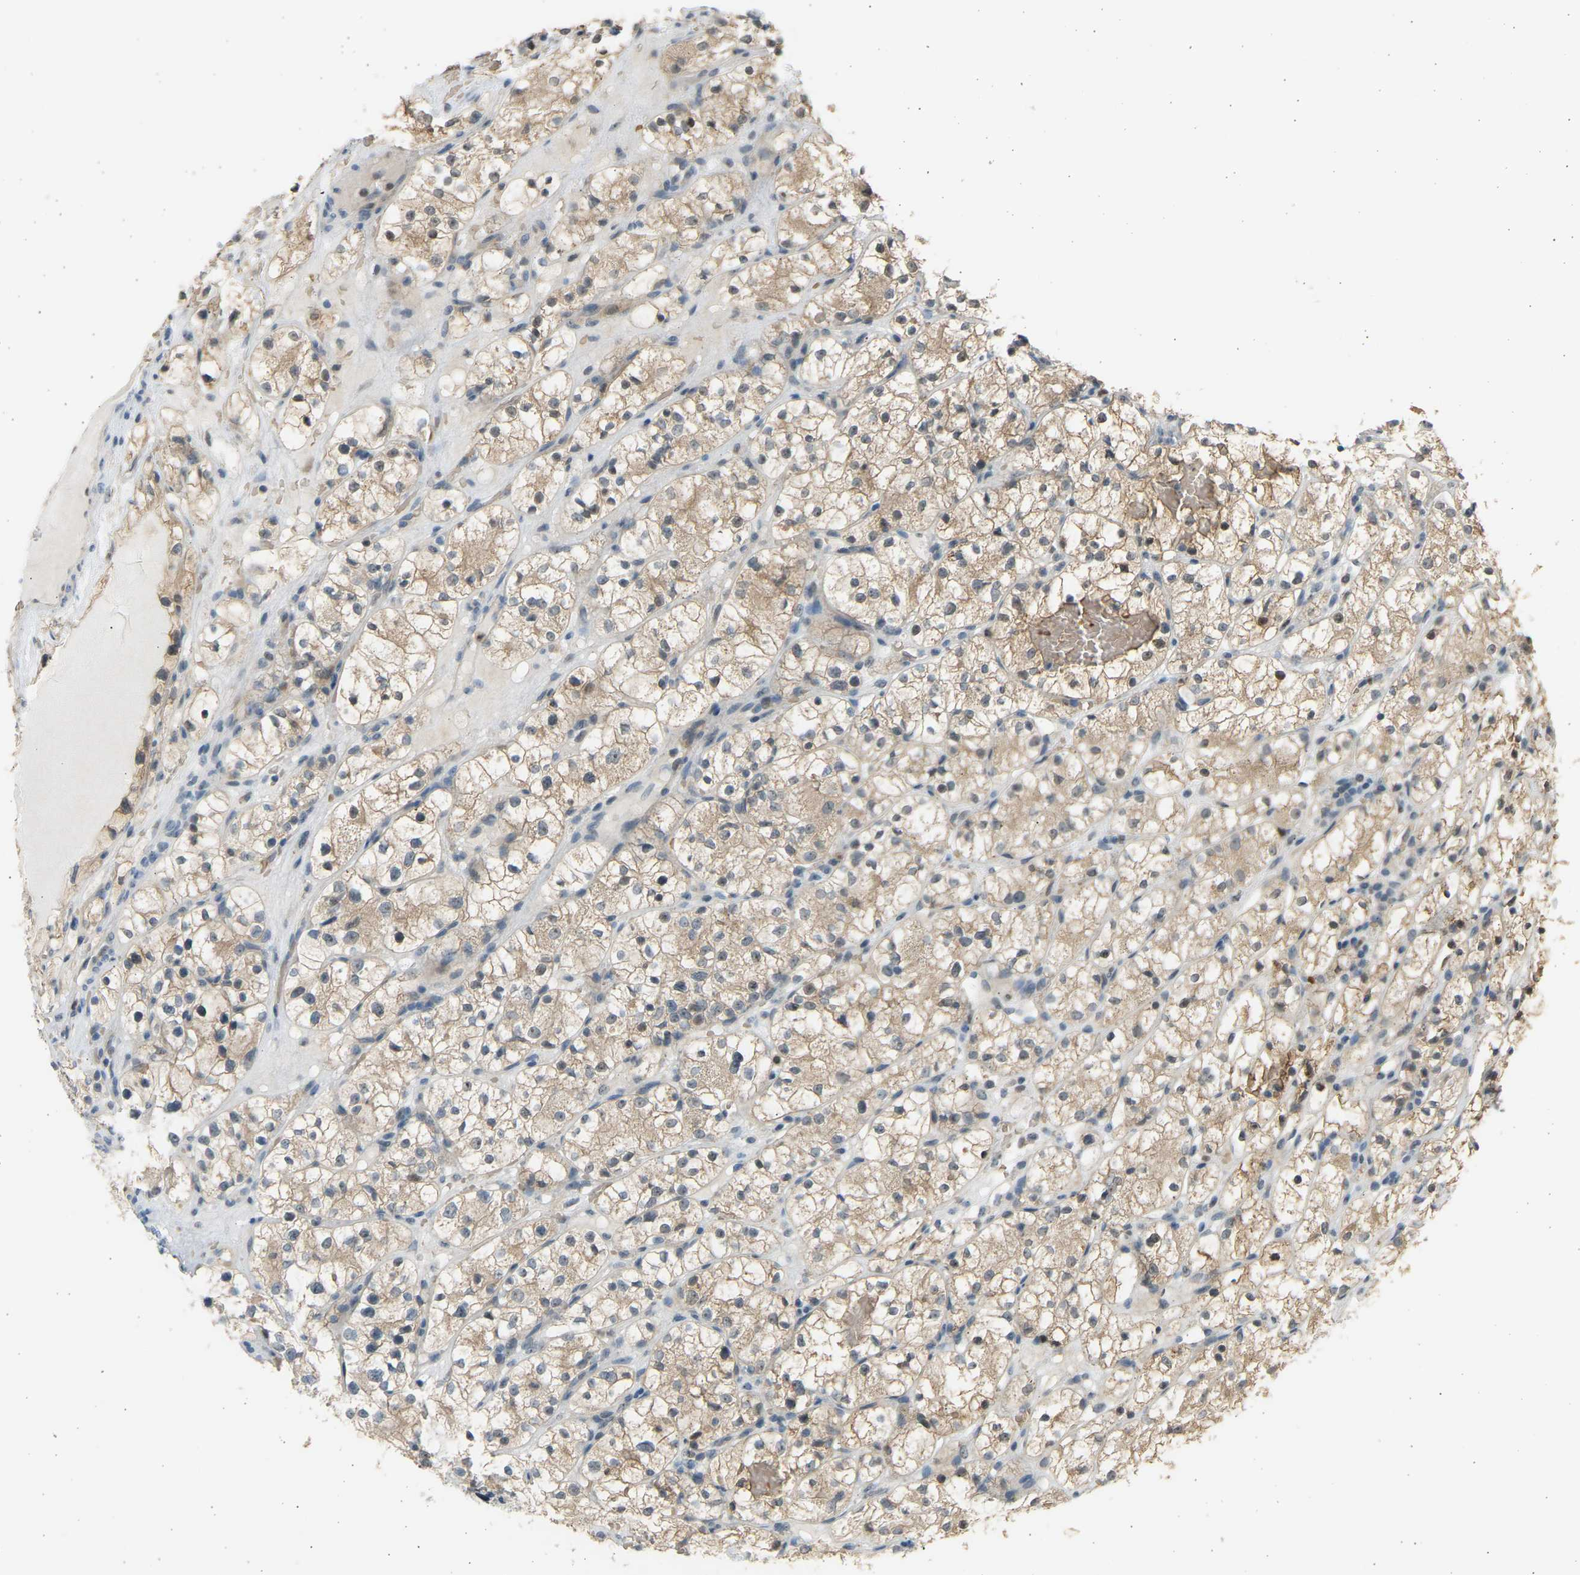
{"staining": {"intensity": "weak", "quantity": "25%-75%", "location": "cytoplasmic/membranous"}, "tissue": "renal cancer", "cell_type": "Tumor cells", "image_type": "cancer", "snomed": [{"axis": "morphology", "description": "Adenocarcinoma, NOS"}, {"axis": "topography", "description": "Kidney"}], "caption": "Brown immunohistochemical staining in renal adenocarcinoma displays weak cytoplasmic/membranous staining in approximately 25%-75% of tumor cells.", "gene": "BIRC2", "patient": {"sex": "female", "age": 60}}